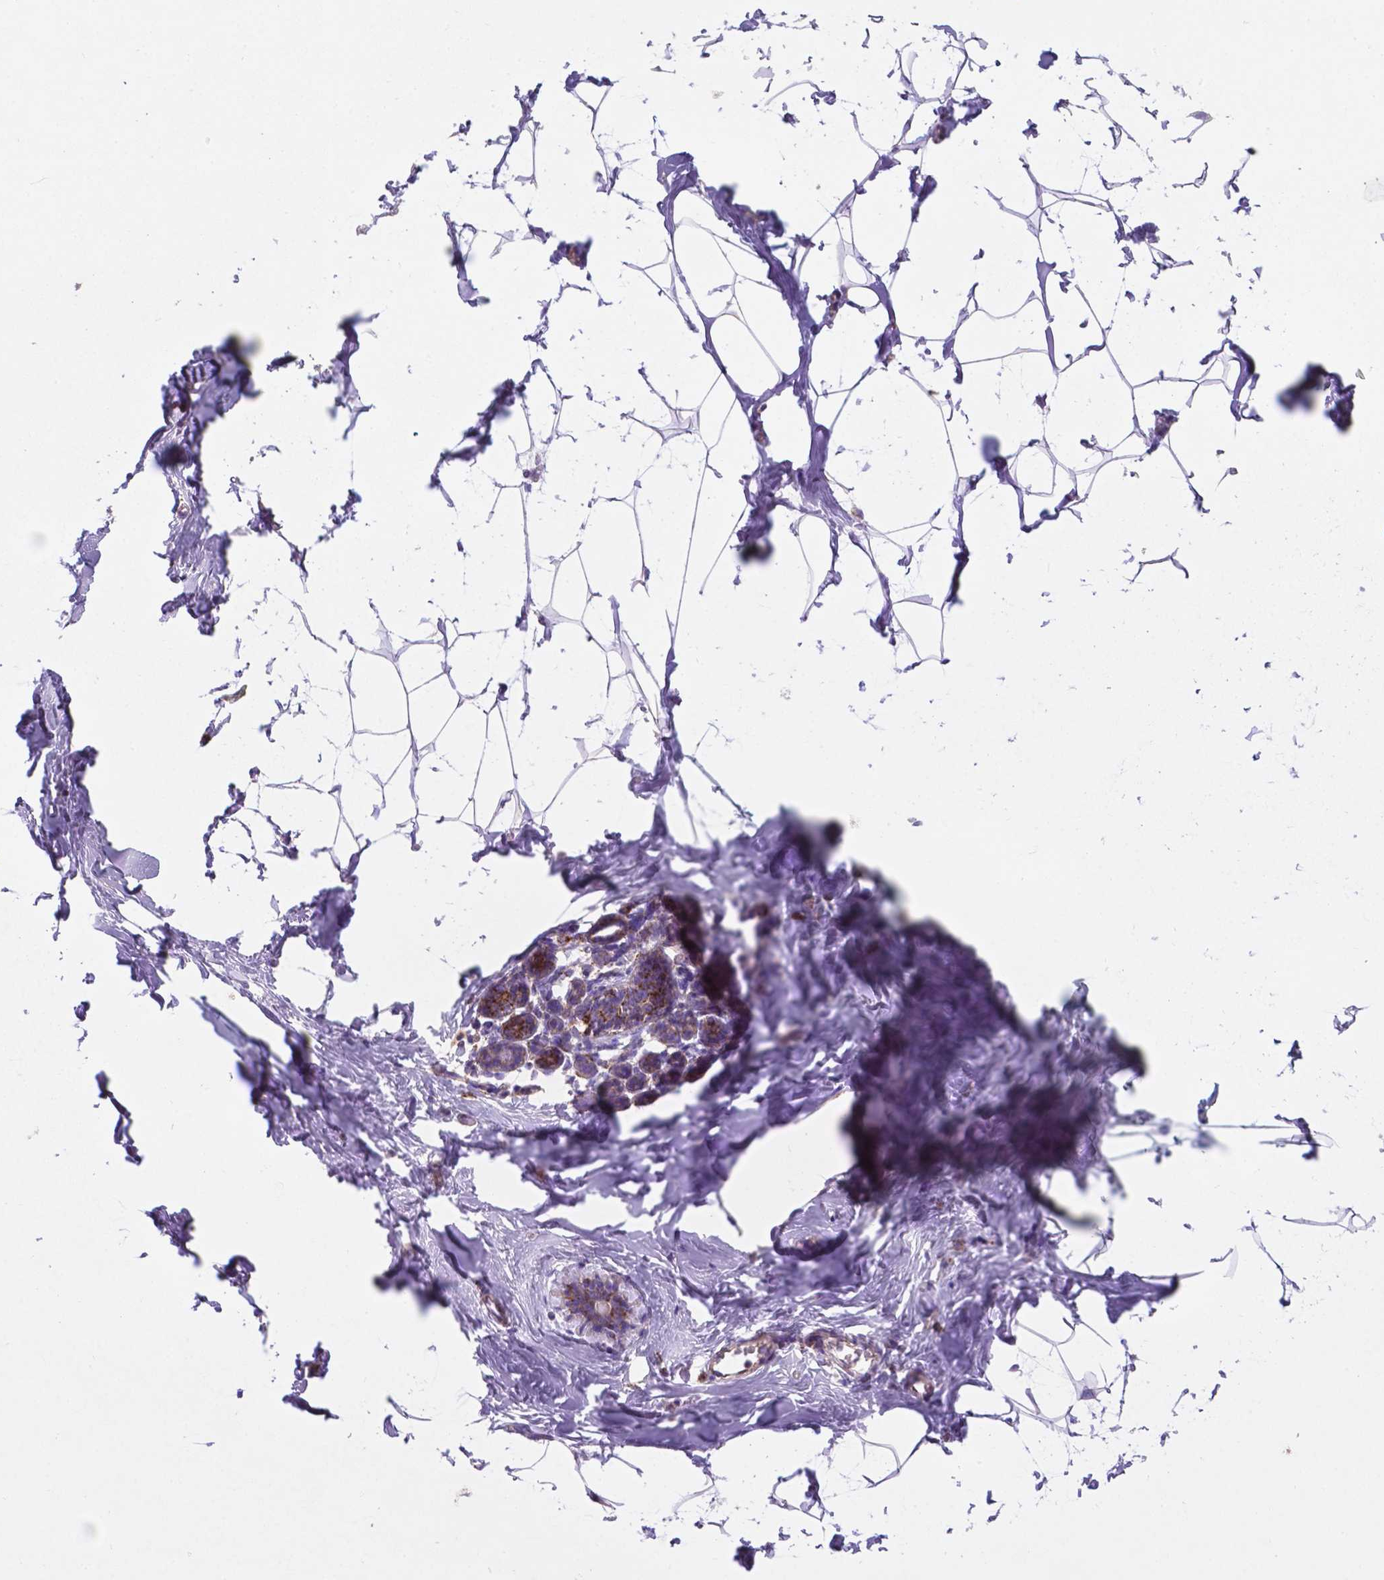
{"staining": {"intensity": "weak", "quantity": "25%-75%", "location": "cytoplasmic/membranous"}, "tissue": "breast", "cell_type": "Adipocytes", "image_type": "normal", "snomed": [{"axis": "morphology", "description": "Normal tissue, NOS"}, {"axis": "topography", "description": "Breast"}], "caption": "Adipocytes exhibit weak cytoplasmic/membranous staining in about 25%-75% of cells in normal breast.", "gene": "HSPD1", "patient": {"sex": "female", "age": 32}}